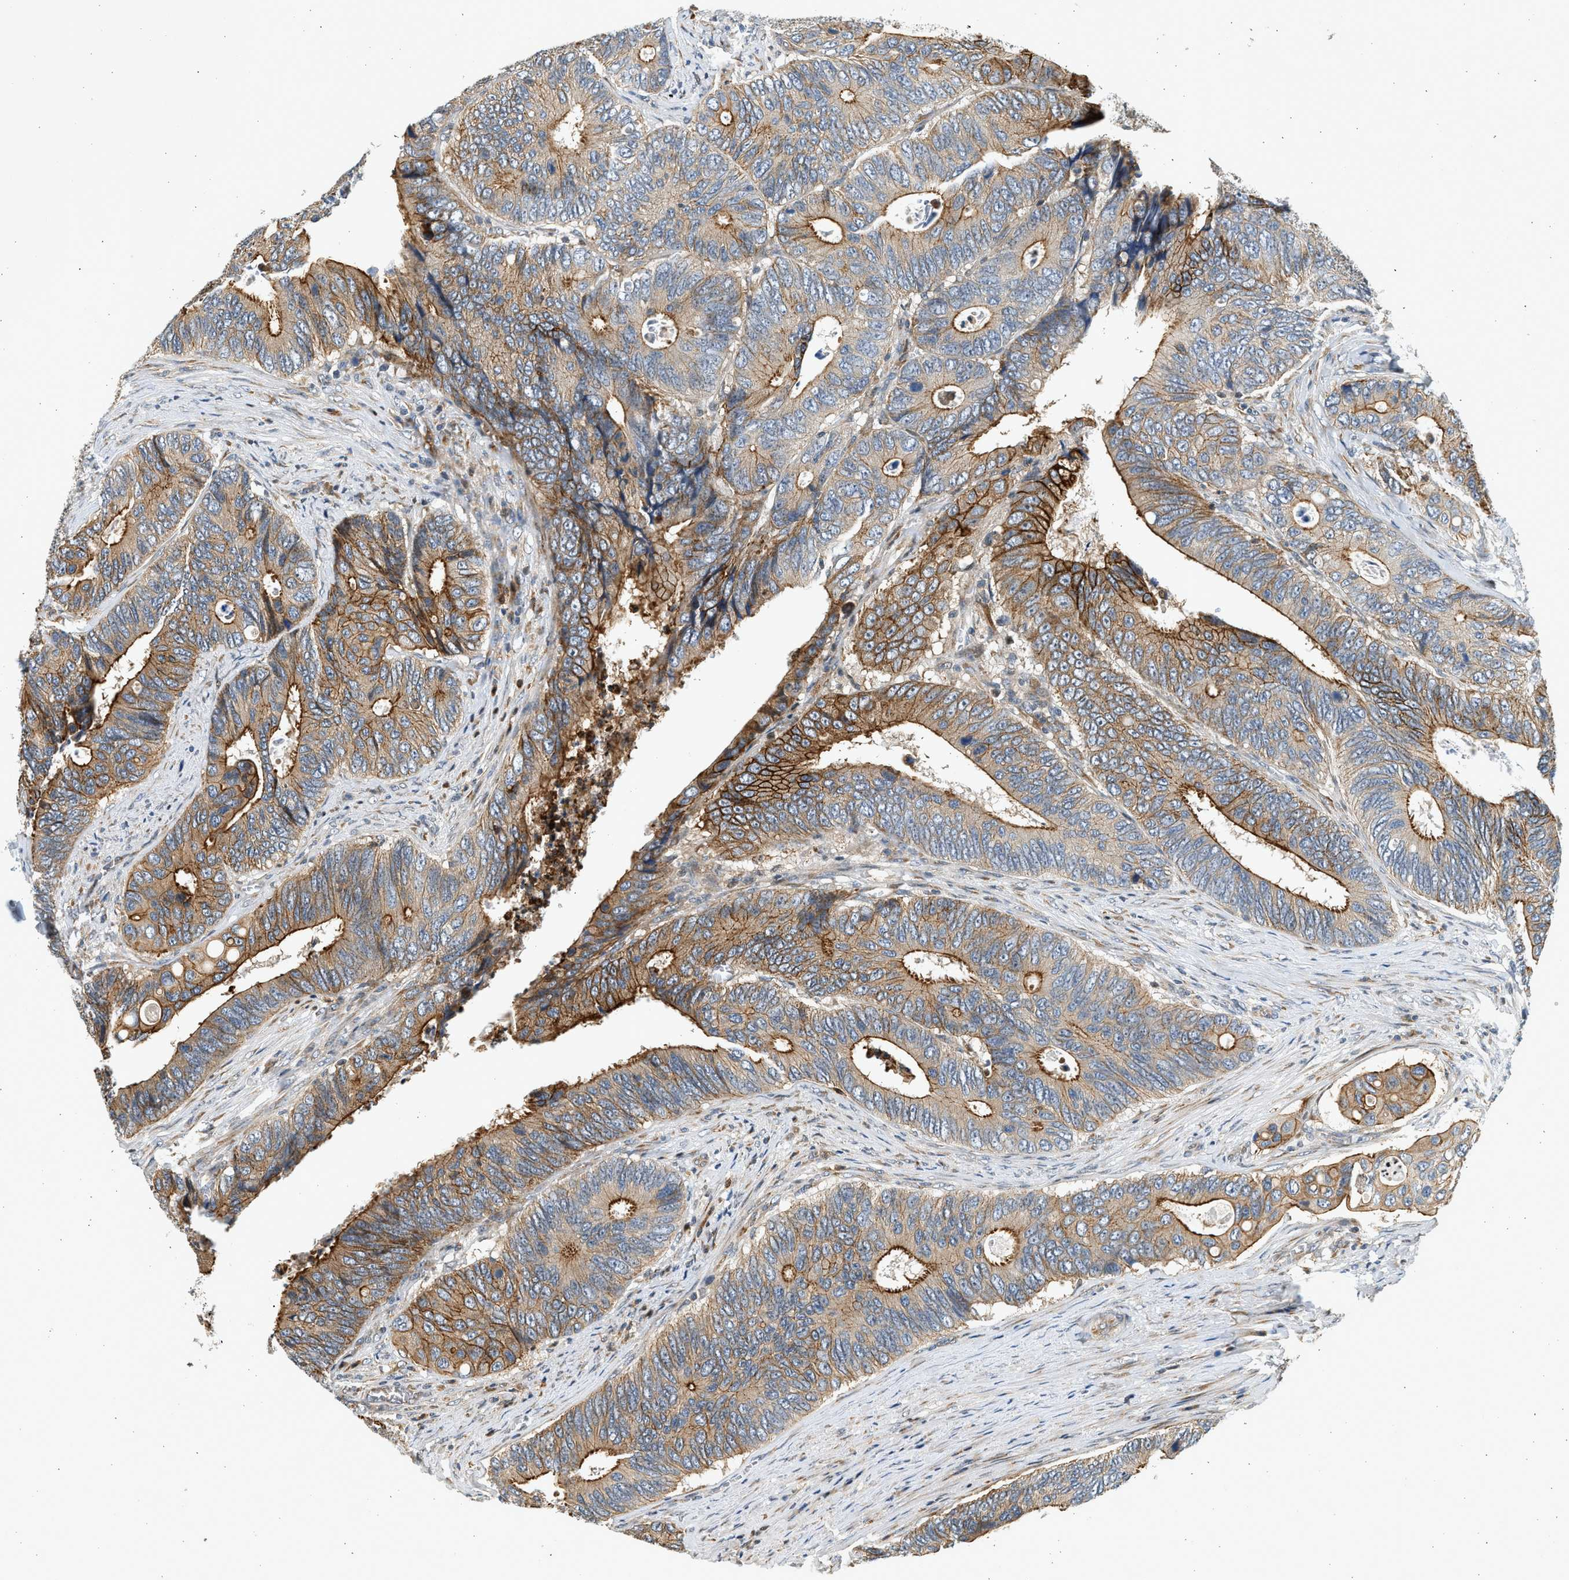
{"staining": {"intensity": "moderate", "quantity": "25%-75%", "location": "cytoplasmic/membranous"}, "tissue": "colorectal cancer", "cell_type": "Tumor cells", "image_type": "cancer", "snomed": [{"axis": "morphology", "description": "Inflammation, NOS"}, {"axis": "morphology", "description": "Adenocarcinoma, NOS"}, {"axis": "topography", "description": "Colon"}], "caption": "IHC (DAB) staining of human colorectal cancer (adenocarcinoma) demonstrates moderate cytoplasmic/membranous protein expression in about 25%-75% of tumor cells. (brown staining indicates protein expression, while blue staining denotes nuclei).", "gene": "NRSN2", "patient": {"sex": "male", "age": 72}}